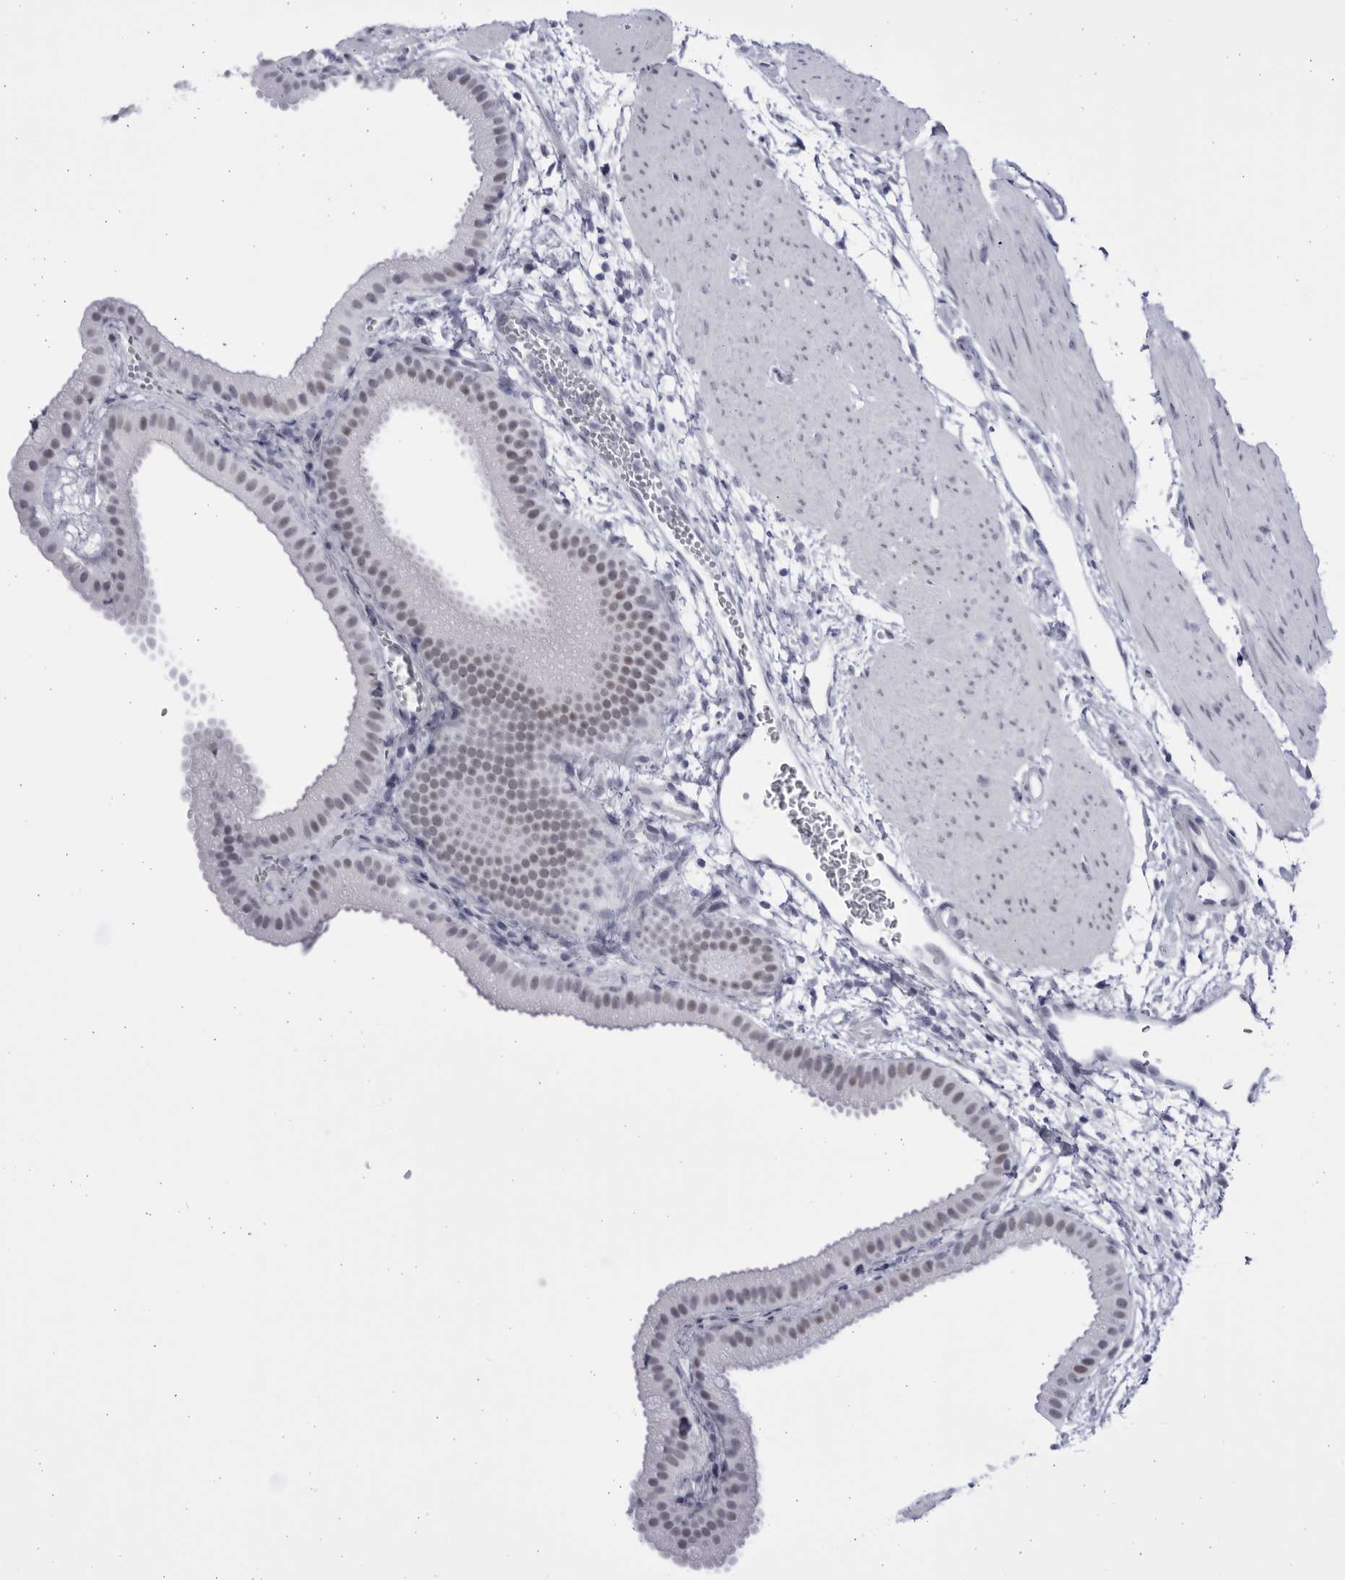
{"staining": {"intensity": "moderate", "quantity": ">75%", "location": "nuclear"}, "tissue": "gallbladder", "cell_type": "Glandular cells", "image_type": "normal", "snomed": [{"axis": "morphology", "description": "Normal tissue, NOS"}, {"axis": "topography", "description": "Gallbladder"}], "caption": "Protein analysis of normal gallbladder displays moderate nuclear positivity in about >75% of glandular cells. (brown staining indicates protein expression, while blue staining denotes nuclei).", "gene": "CCDC181", "patient": {"sex": "female", "age": 64}}